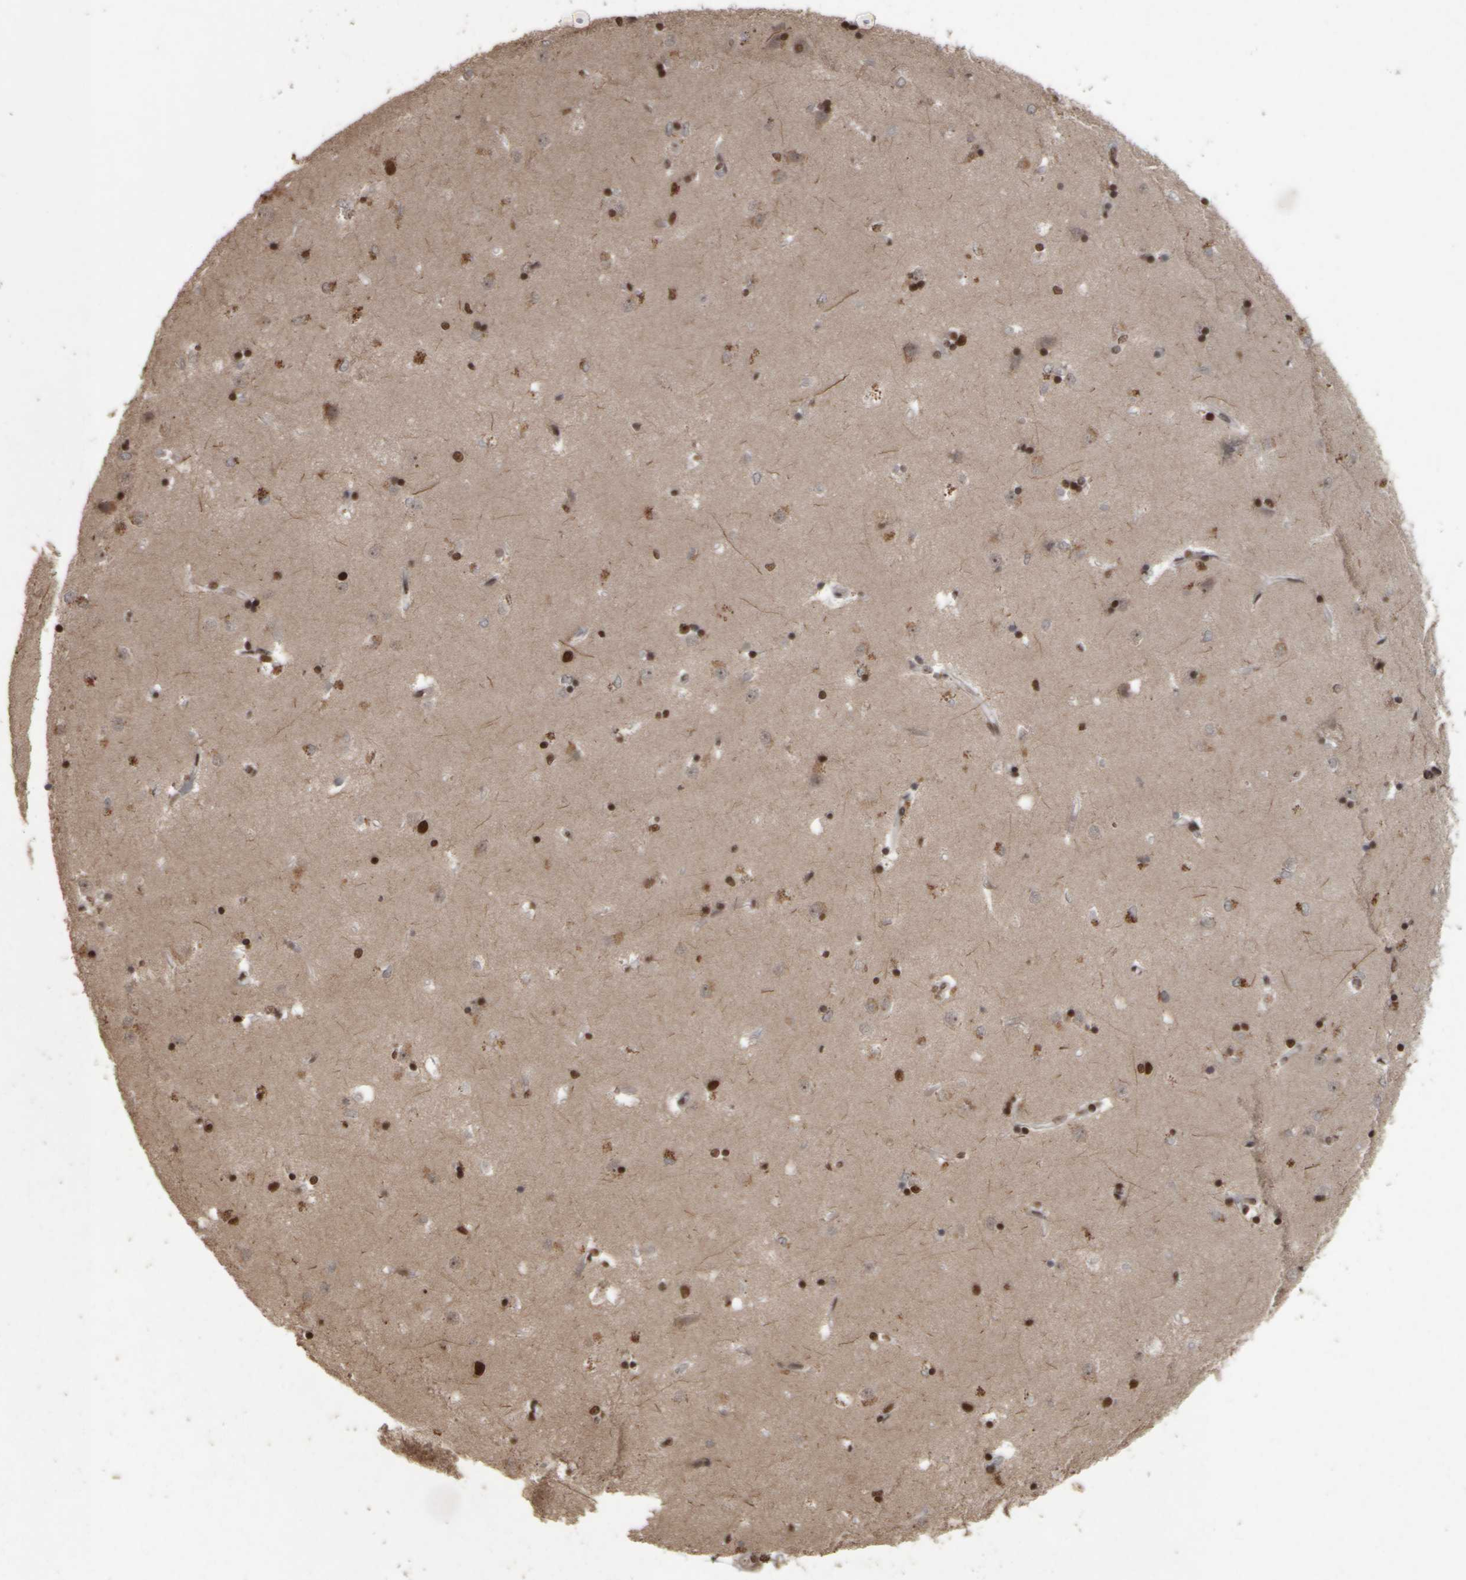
{"staining": {"intensity": "strong", "quantity": ">75%", "location": "nuclear"}, "tissue": "caudate", "cell_type": "Glial cells", "image_type": "normal", "snomed": [{"axis": "morphology", "description": "Normal tissue, NOS"}, {"axis": "topography", "description": "Lateral ventricle wall"}], "caption": "Unremarkable caudate was stained to show a protein in brown. There is high levels of strong nuclear positivity in approximately >75% of glial cells. The staining is performed using DAB brown chromogen to label protein expression. The nuclei are counter-stained blue using hematoxylin.", "gene": "ZFHX4", "patient": {"sex": "male", "age": 45}}